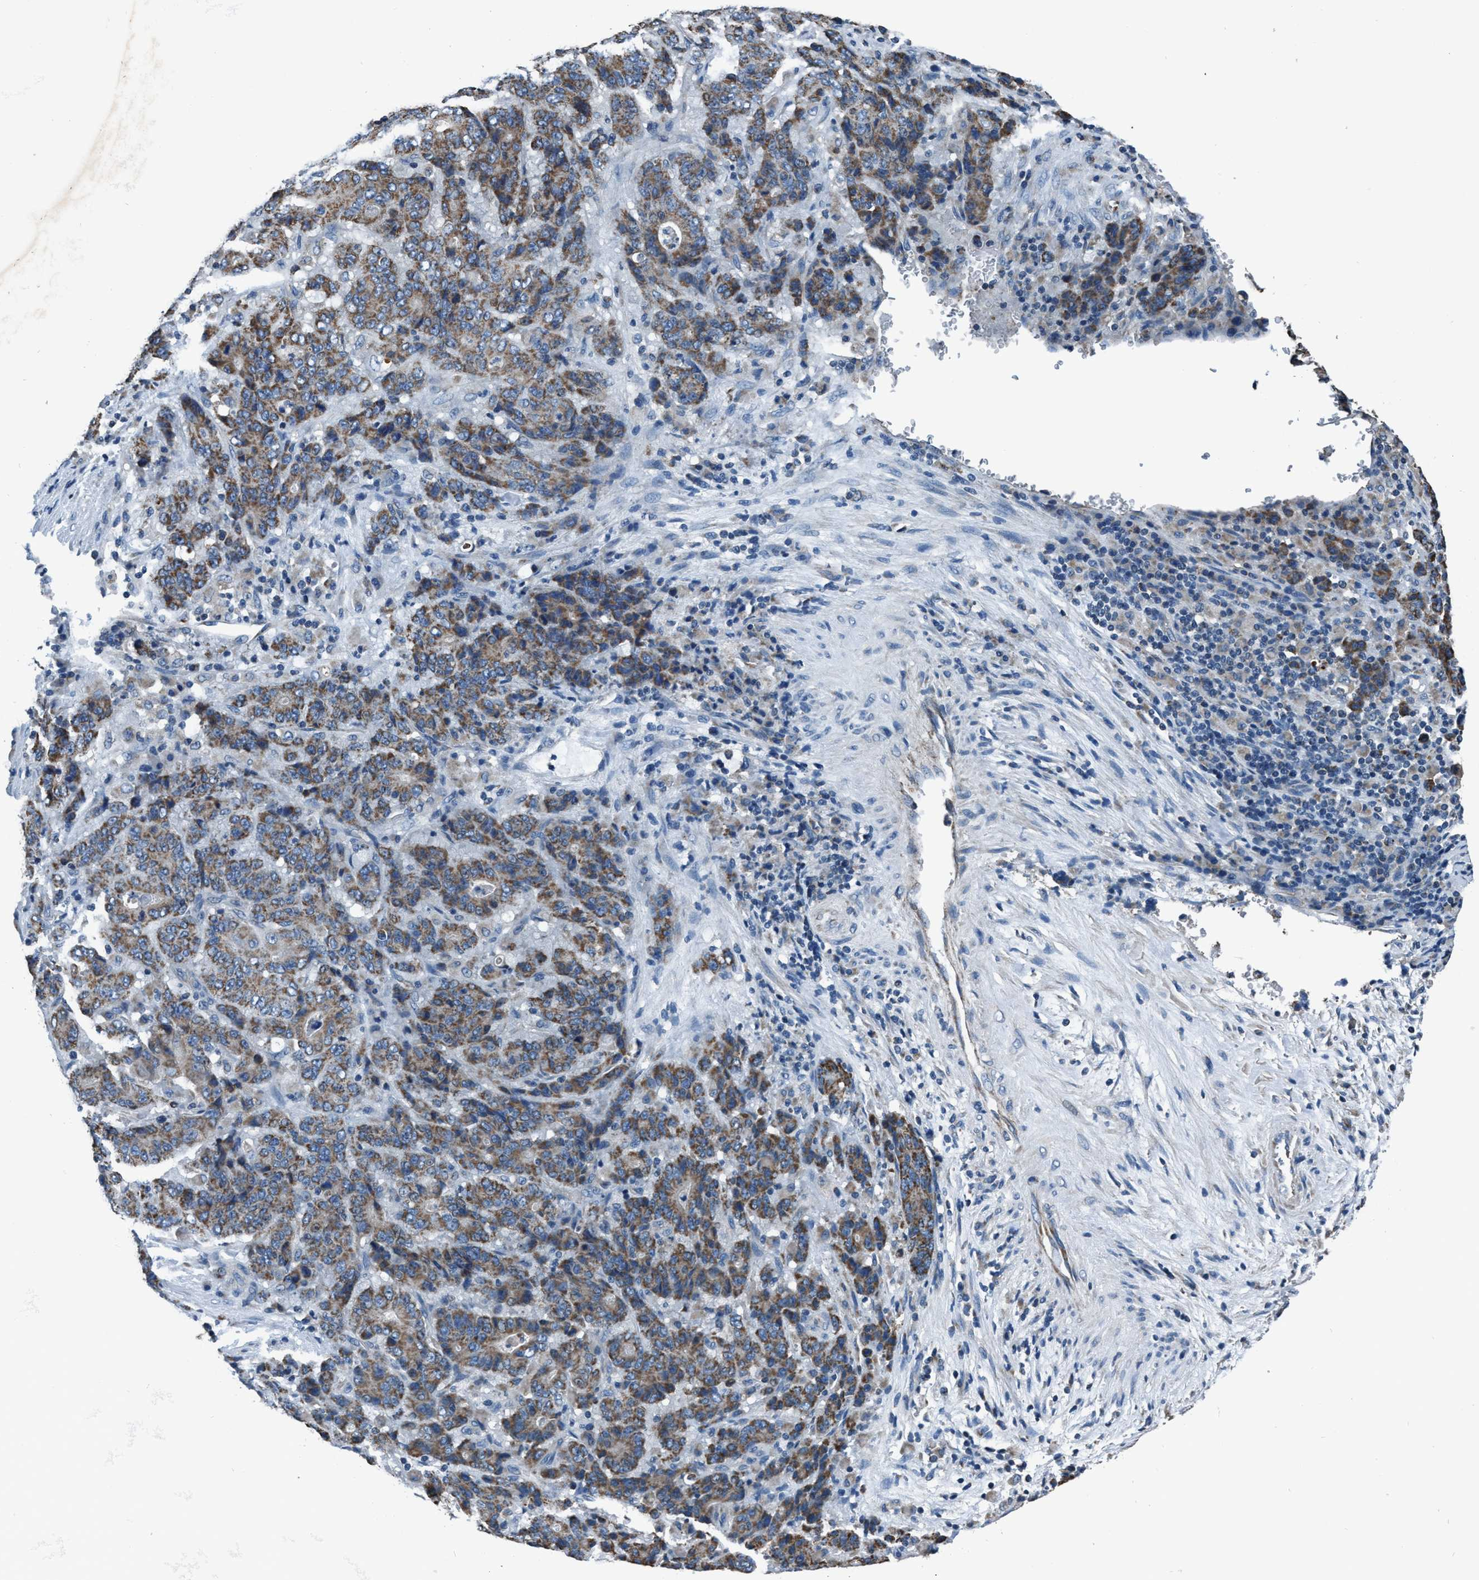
{"staining": {"intensity": "moderate", "quantity": ">75%", "location": "cytoplasmic/membranous"}, "tissue": "stomach cancer", "cell_type": "Tumor cells", "image_type": "cancer", "snomed": [{"axis": "morphology", "description": "Adenocarcinoma, NOS"}, {"axis": "topography", "description": "Stomach"}], "caption": "Human stomach cancer (adenocarcinoma) stained with a protein marker exhibits moderate staining in tumor cells.", "gene": "ANKFN1", "patient": {"sex": "female", "age": 73}}